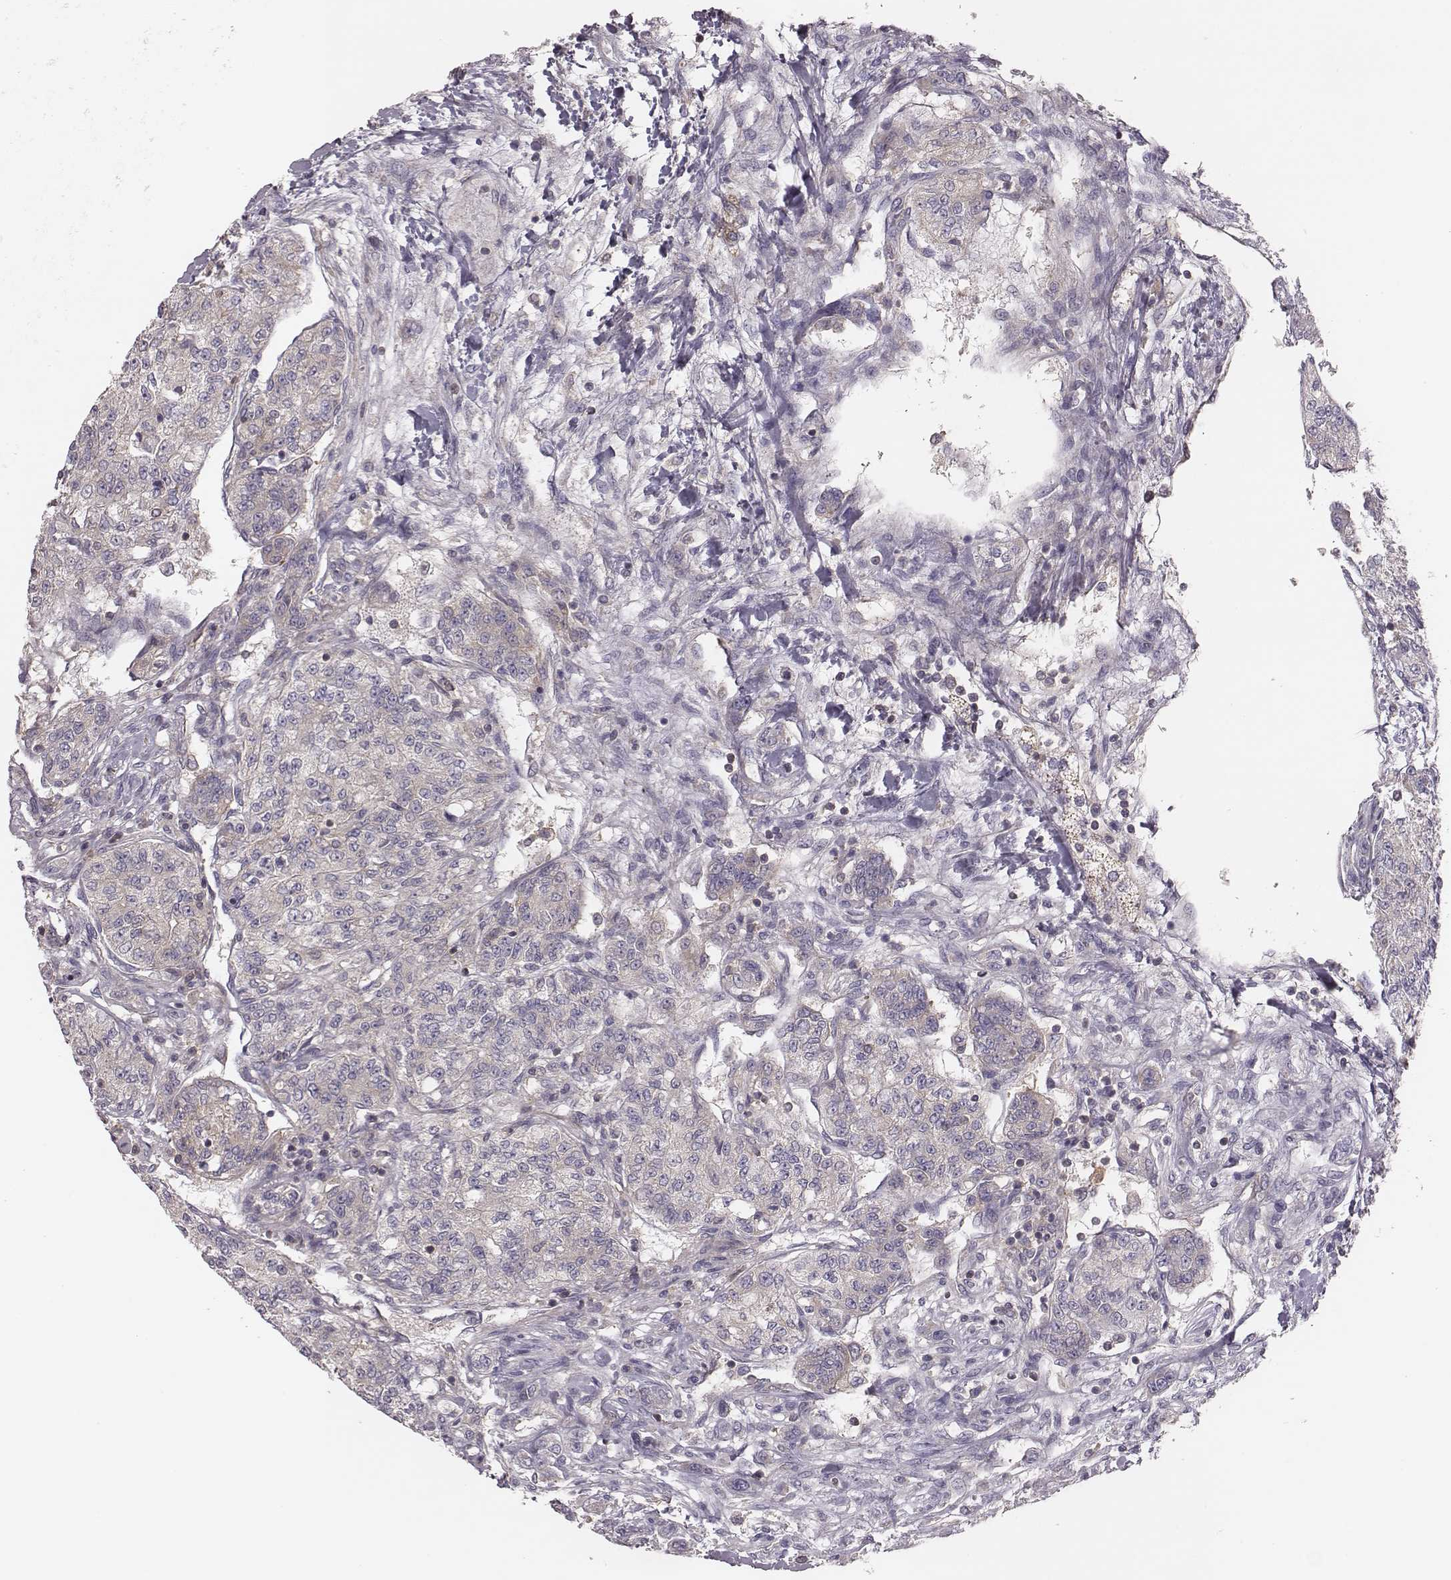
{"staining": {"intensity": "negative", "quantity": "none", "location": "none"}, "tissue": "renal cancer", "cell_type": "Tumor cells", "image_type": "cancer", "snomed": [{"axis": "morphology", "description": "Adenocarcinoma, NOS"}, {"axis": "topography", "description": "Kidney"}], "caption": "Immunohistochemical staining of human adenocarcinoma (renal) shows no significant expression in tumor cells. The staining is performed using DAB brown chromogen with nuclei counter-stained in using hematoxylin.", "gene": "CAD", "patient": {"sex": "female", "age": 63}}